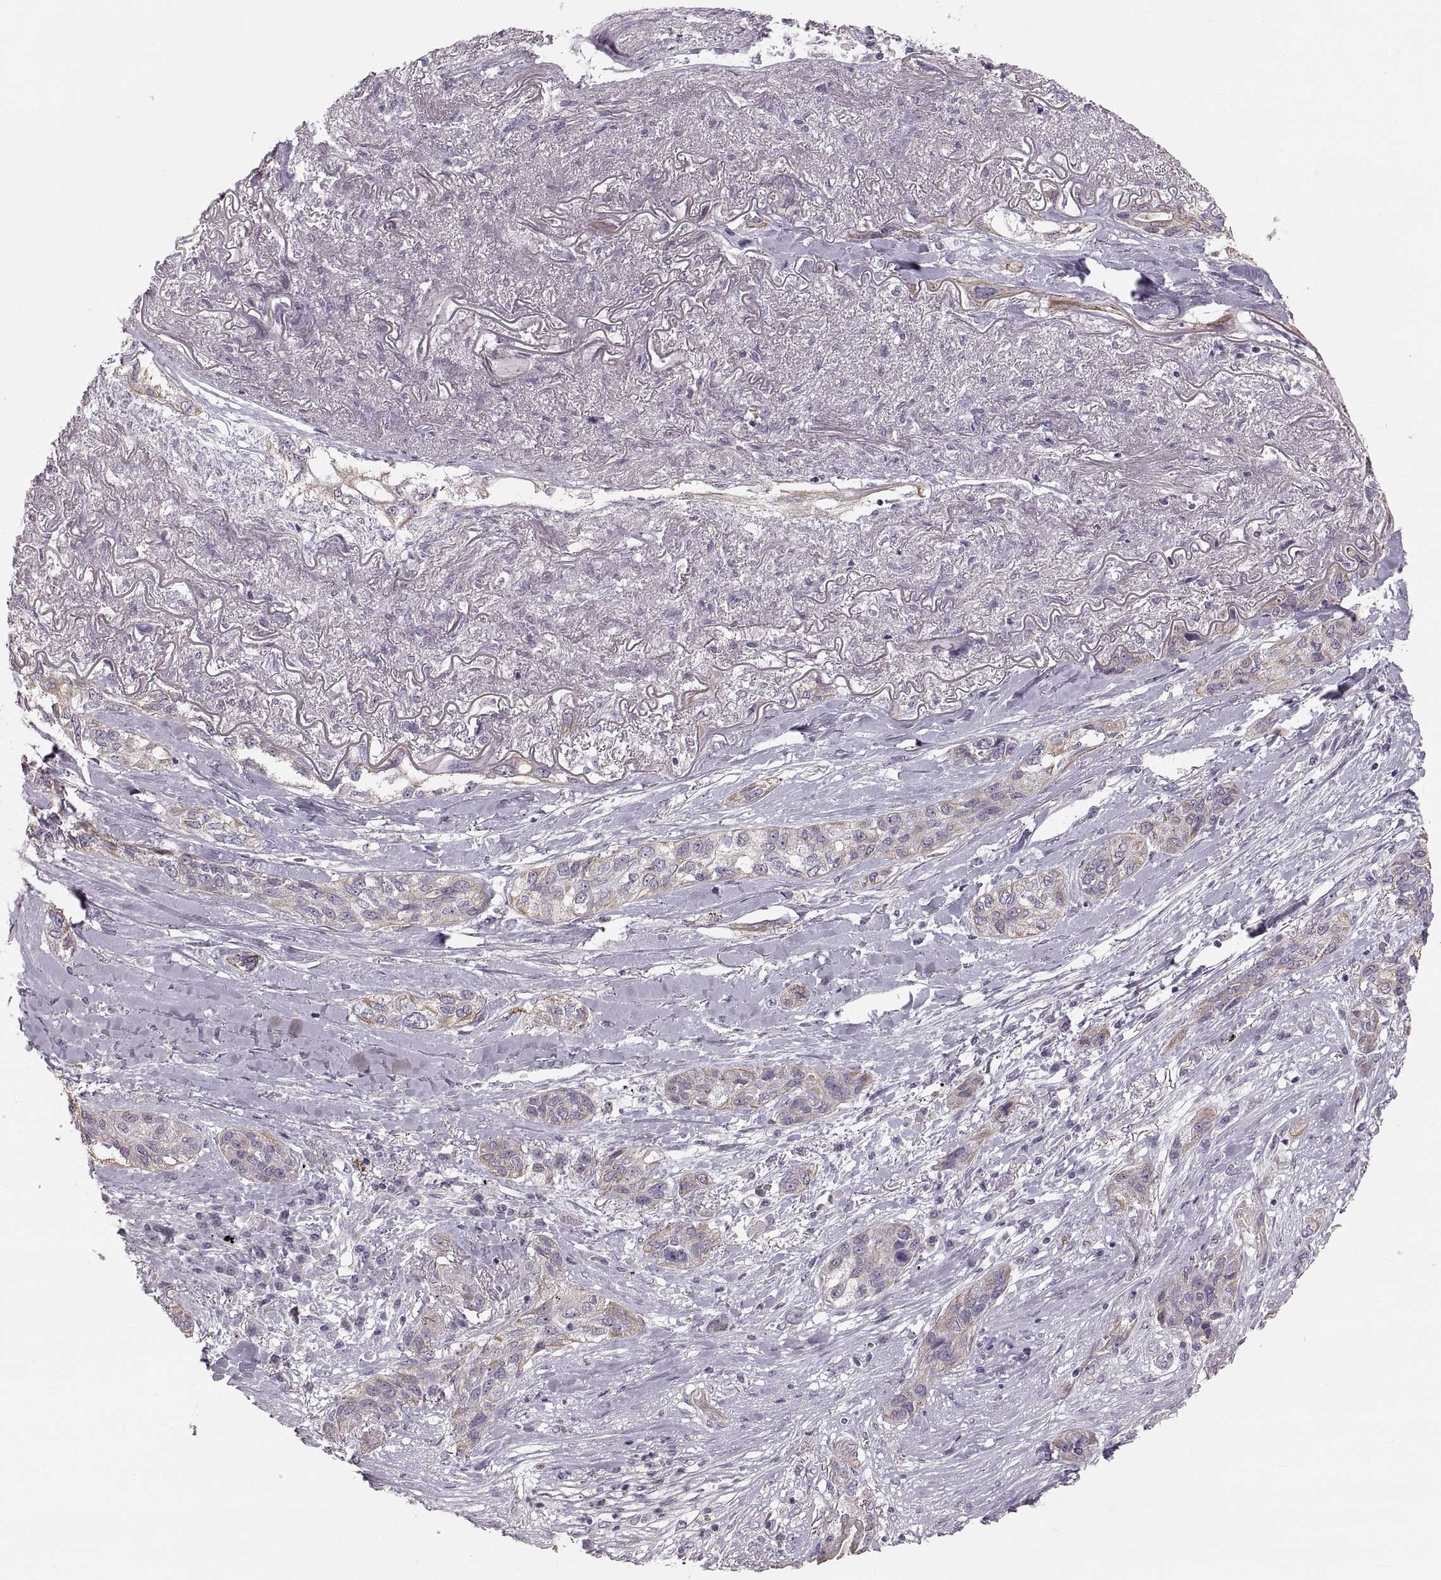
{"staining": {"intensity": "weak", "quantity": "<25%", "location": "cytoplasmic/membranous"}, "tissue": "lung cancer", "cell_type": "Tumor cells", "image_type": "cancer", "snomed": [{"axis": "morphology", "description": "Squamous cell carcinoma, NOS"}, {"axis": "topography", "description": "Lung"}], "caption": "The micrograph shows no staining of tumor cells in lung cancer.", "gene": "RUNDC3A", "patient": {"sex": "female", "age": 70}}